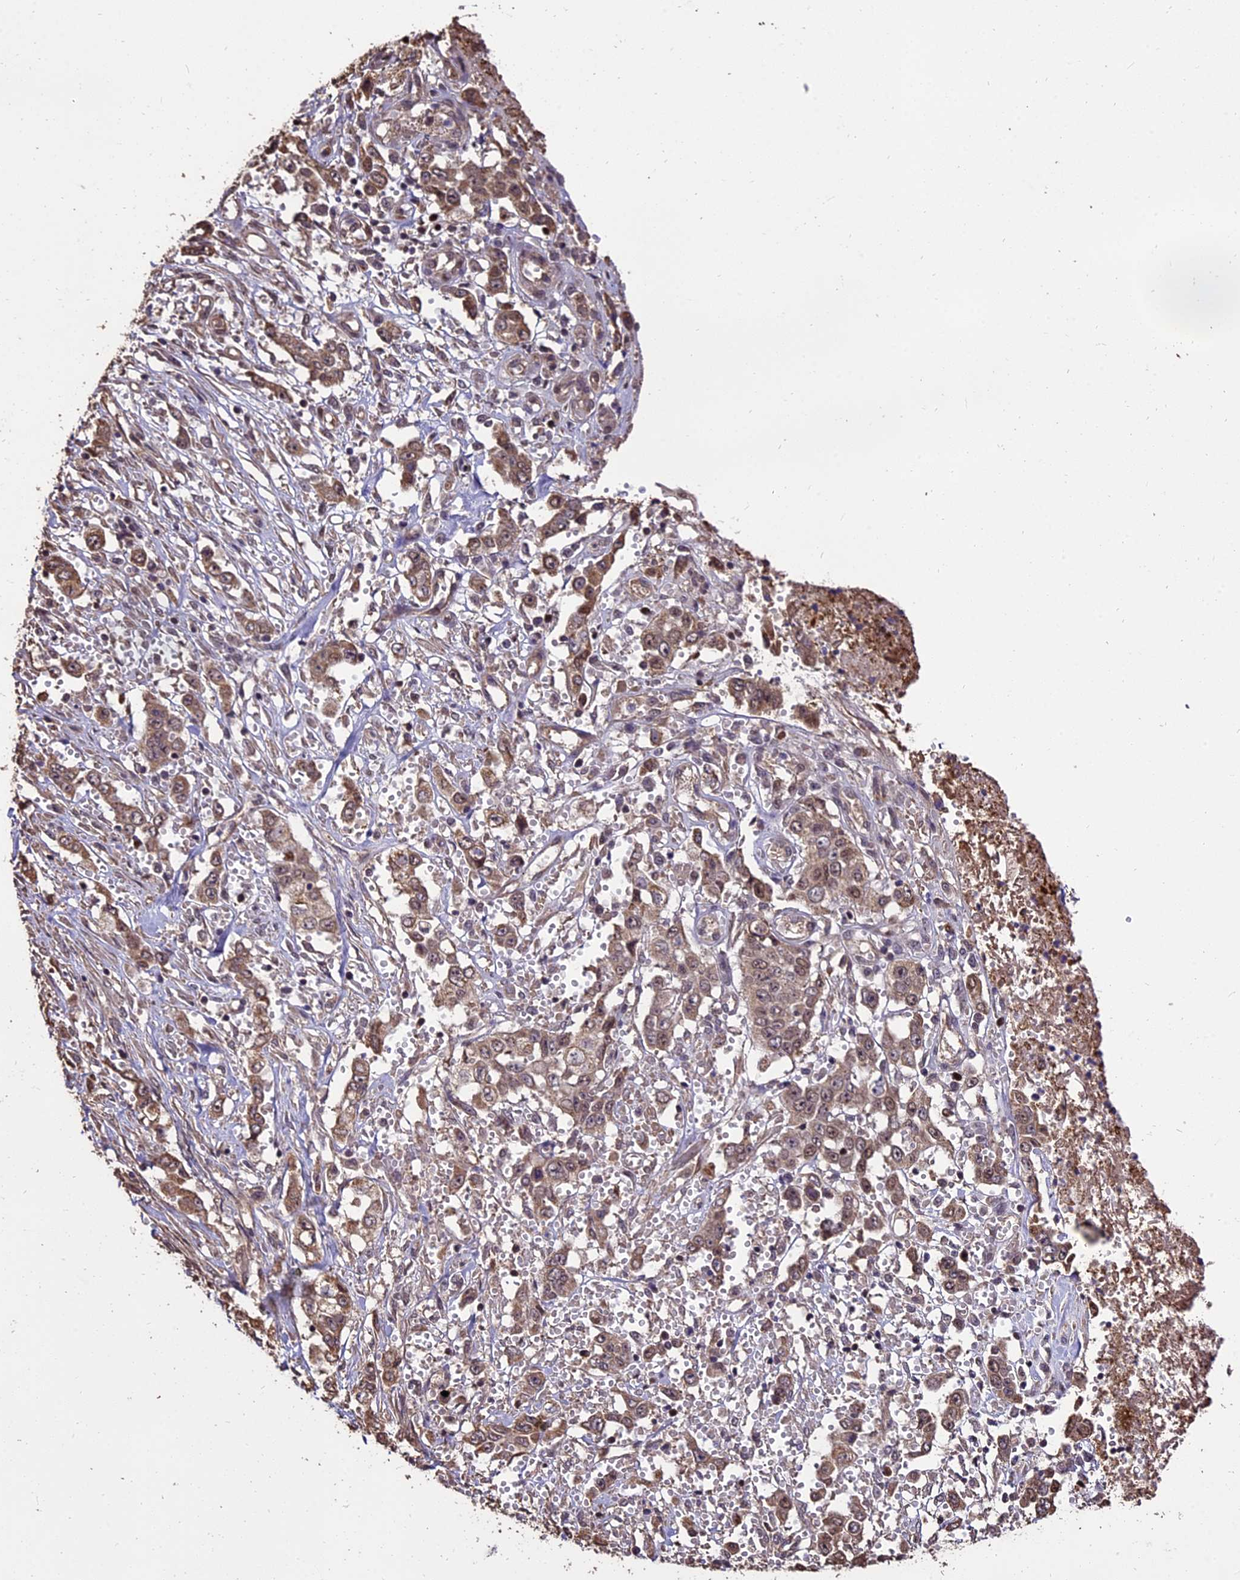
{"staining": {"intensity": "weak", "quantity": ">75%", "location": "cytoplasmic/membranous"}, "tissue": "stomach cancer", "cell_type": "Tumor cells", "image_type": "cancer", "snomed": [{"axis": "morphology", "description": "Adenocarcinoma, NOS"}, {"axis": "topography", "description": "Stomach, upper"}], "caption": "Immunohistochemical staining of stomach cancer (adenocarcinoma) demonstrates low levels of weak cytoplasmic/membranous protein expression in approximately >75% of tumor cells. (Brightfield microscopy of DAB IHC at high magnification).", "gene": "PGPEP1L", "patient": {"sex": "male", "age": 62}}